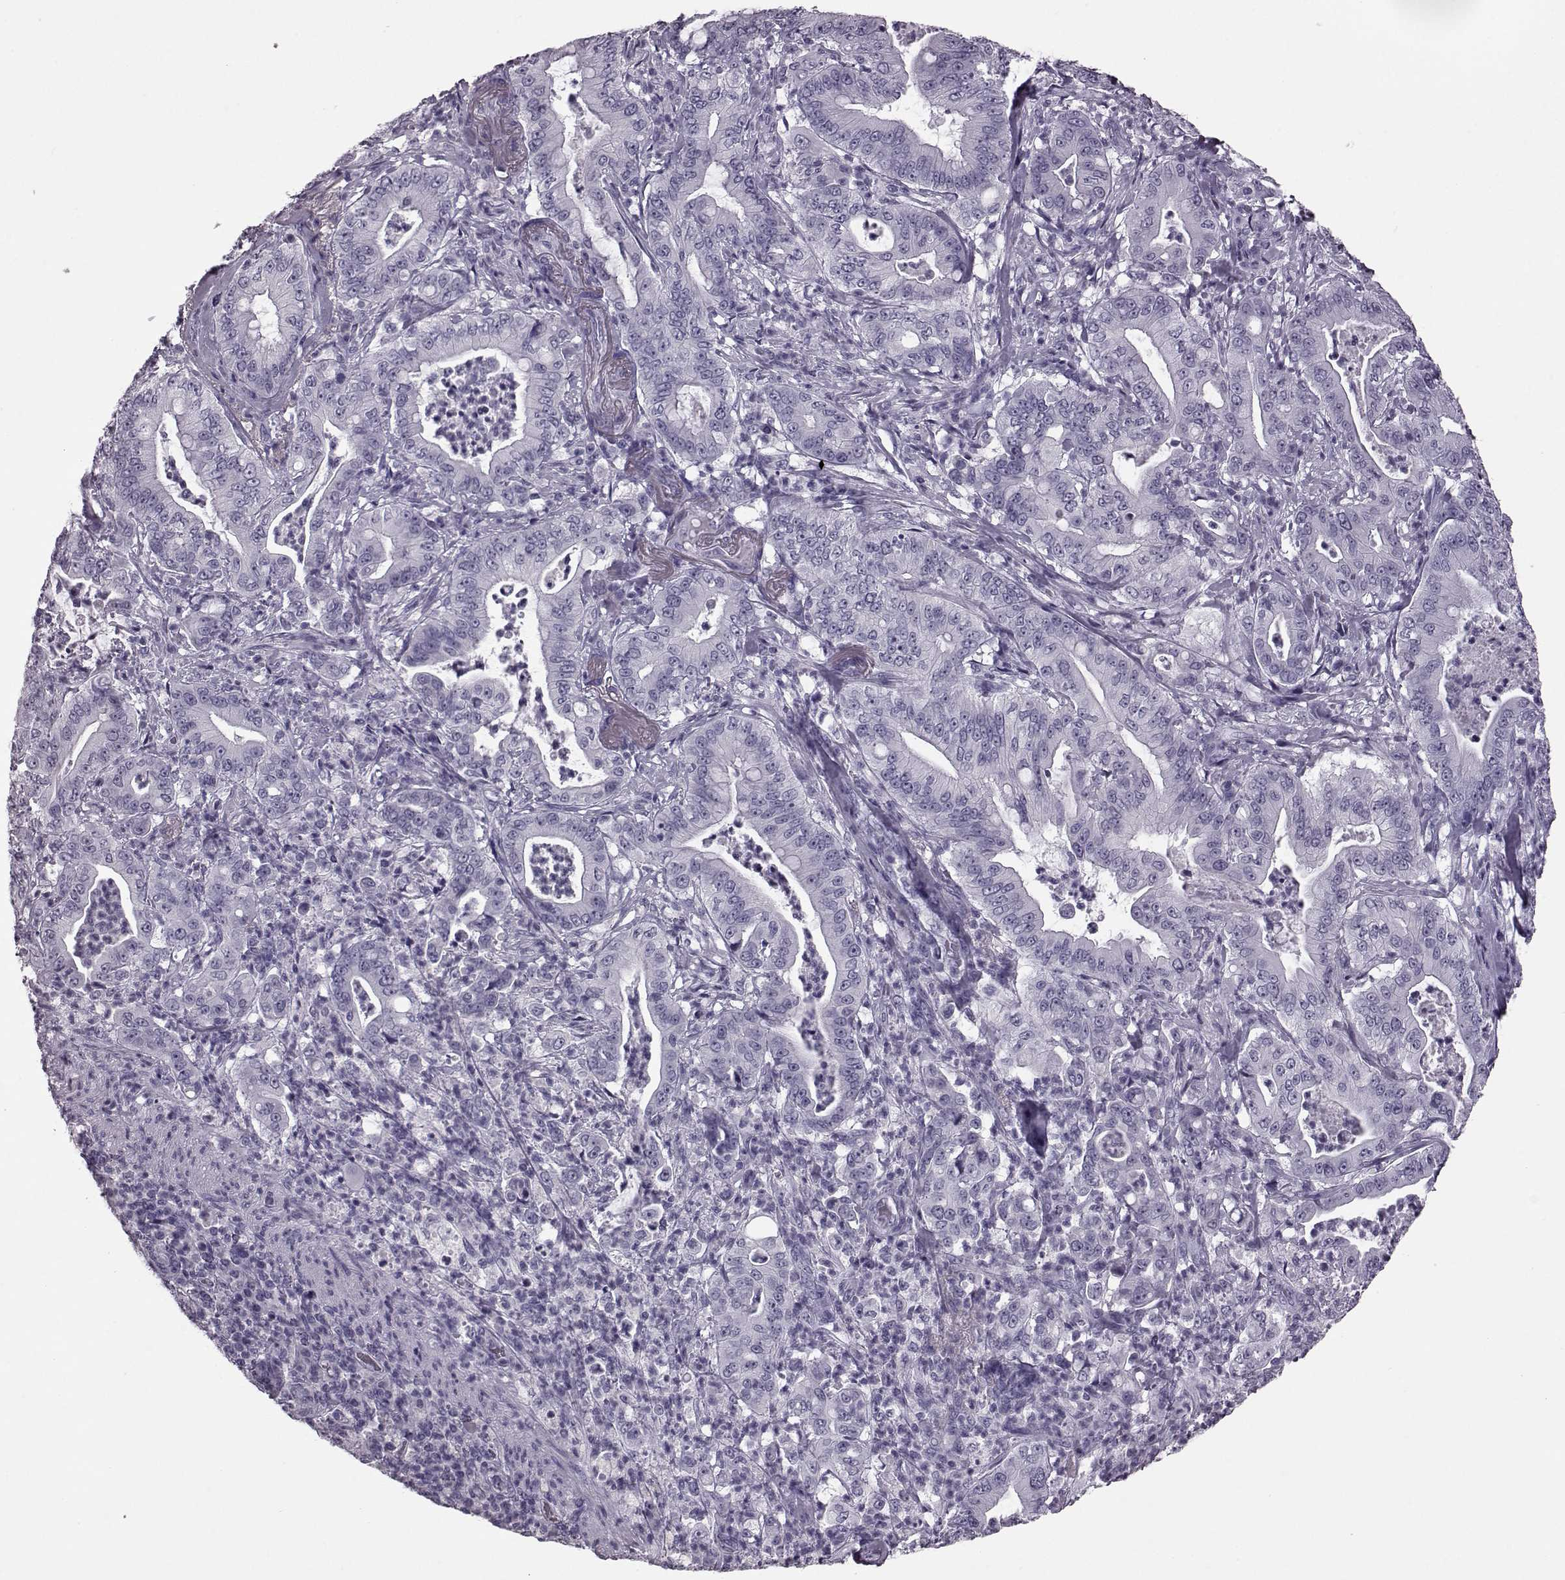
{"staining": {"intensity": "negative", "quantity": "none", "location": "none"}, "tissue": "pancreatic cancer", "cell_type": "Tumor cells", "image_type": "cancer", "snomed": [{"axis": "morphology", "description": "Adenocarcinoma, NOS"}, {"axis": "topography", "description": "Pancreas"}], "caption": "Immunohistochemistry image of pancreatic cancer (adenocarcinoma) stained for a protein (brown), which displays no staining in tumor cells. (Stains: DAB IHC with hematoxylin counter stain, Microscopy: brightfield microscopy at high magnification).", "gene": "AIPL1", "patient": {"sex": "male", "age": 71}}